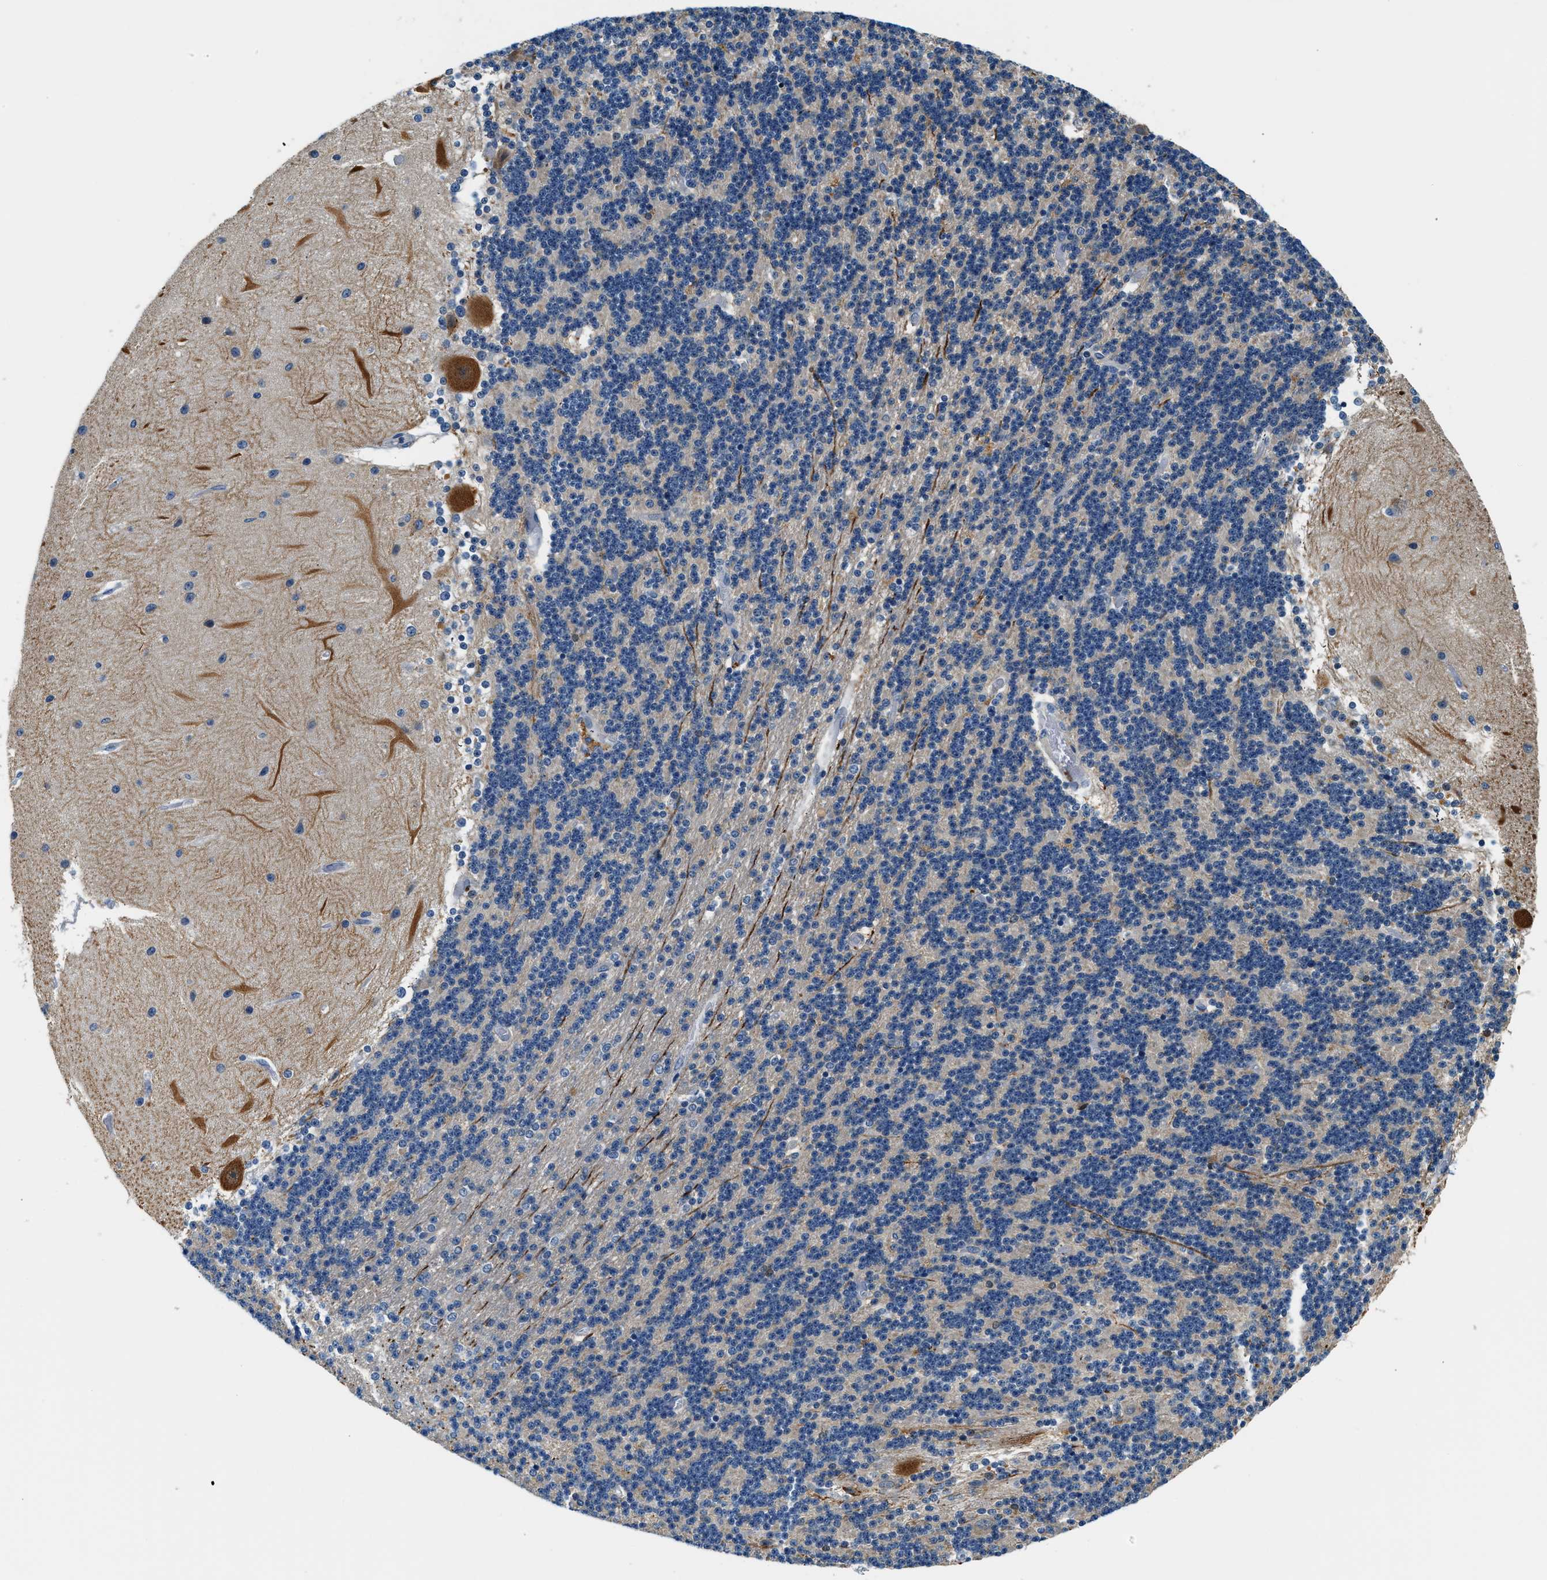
{"staining": {"intensity": "weak", "quantity": "<25%", "location": "cytoplasmic/membranous"}, "tissue": "cerebellum", "cell_type": "Cells in granular layer", "image_type": "normal", "snomed": [{"axis": "morphology", "description": "Normal tissue, NOS"}, {"axis": "topography", "description": "Cerebellum"}], "caption": "DAB immunohistochemical staining of benign cerebellum reveals no significant expression in cells in granular layer. The staining was performed using DAB (3,3'-diaminobenzidine) to visualize the protein expression in brown, while the nuclei were stained in blue with hematoxylin (Magnification: 20x).", "gene": "SLC35E1", "patient": {"sex": "female", "age": 54}}